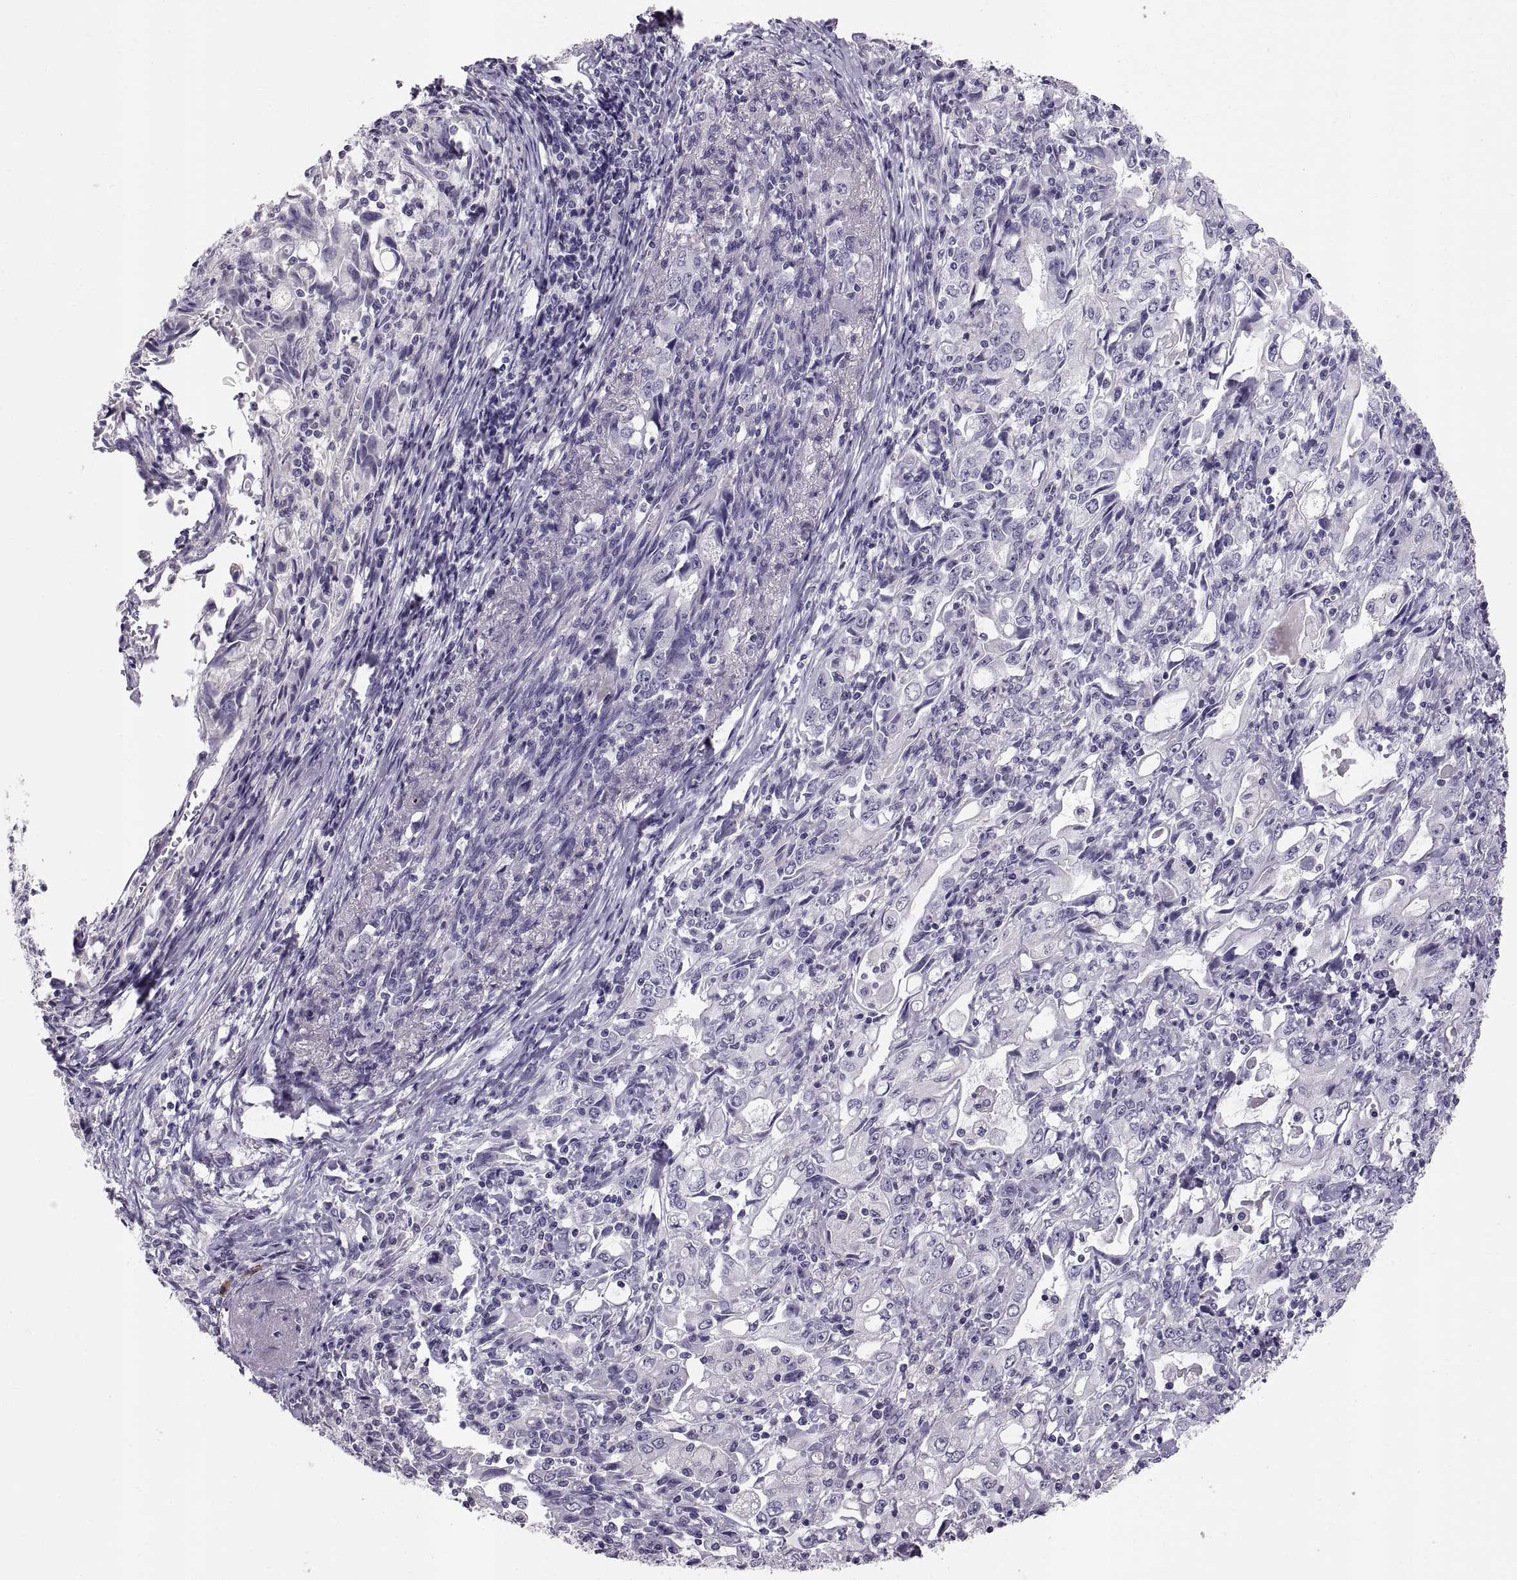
{"staining": {"intensity": "negative", "quantity": "none", "location": "none"}, "tissue": "stomach cancer", "cell_type": "Tumor cells", "image_type": "cancer", "snomed": [{"axis": "morphology", "description": "Adenocarcinoma, NOS"}, {"axis": "topography", "description": "Stomach, lower"}], "caption": "IHC of stomach cancer (adenocarcinoma) displays no staining in tumor cells.", "gene": "WBP2NL", "patient": {"sex": "female", "age": 72}}